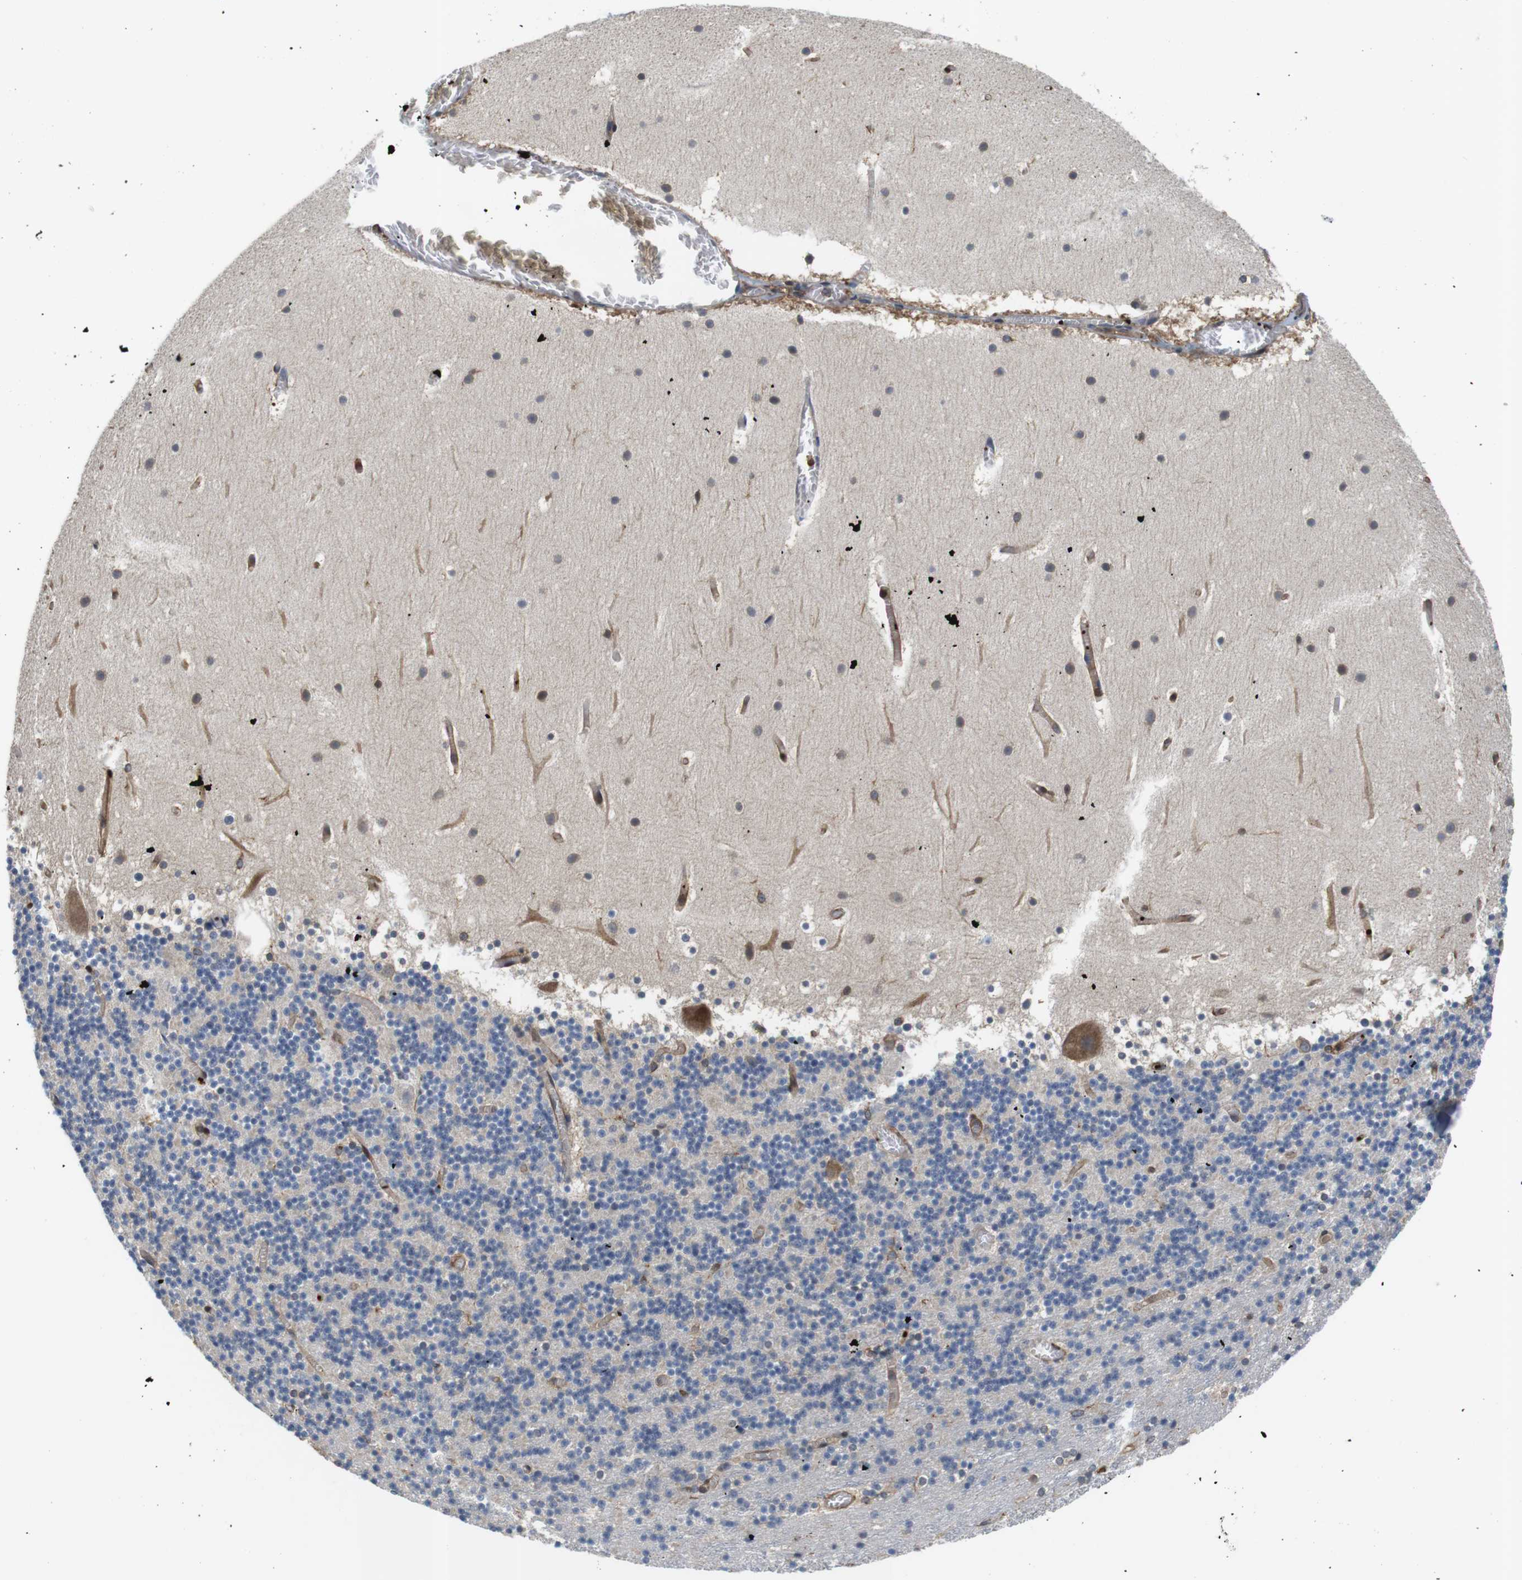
{"staining": {"intensity": "negative", "quantity": "none", "location": "none"}, "tissue": "cerebellum", "cell_type": "Cells in granular layer", "image_type": "normal", "snomed": [{"axis": "morphology", "description": "Normal tissue, NOS"}, {"axis": "topography", "description": "Cerebellum"}], "caption": "This is a image of immunohistochemistry staining of benign cerebellum, which shows no positivity in cells in granular layer.", "gene": "HERPUD2", "patient": {"sex": "male", "age": 45}}